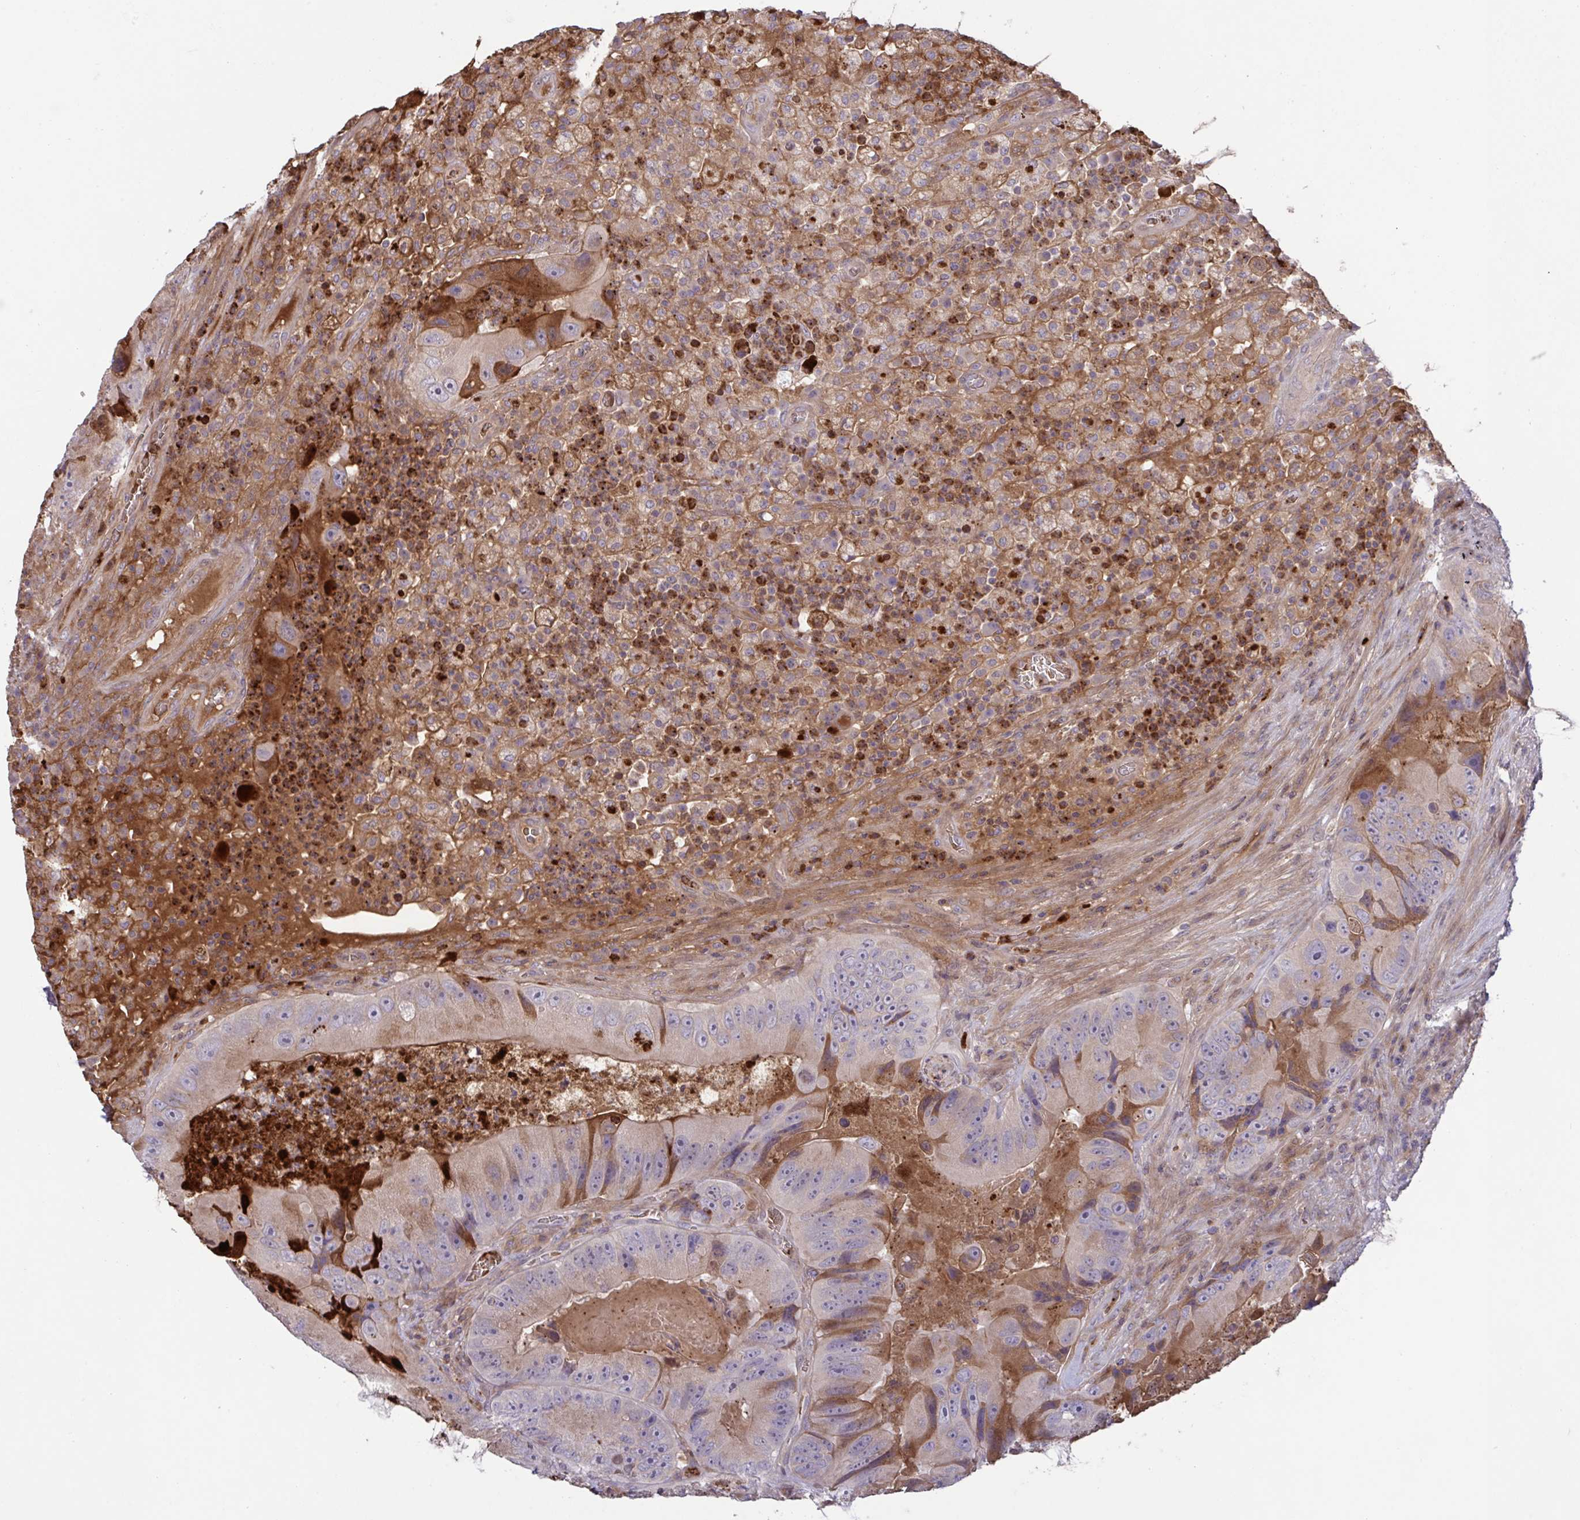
{"staining": {"intensity": "moderate", "quantity": "<25%", "location": "cytoplasmic/membranous"}, "tissue": "colorectal cancer", "cell_type": "Tumor cells", "image_type": "cancer", "snomed": [{"axis": "morphology", "description": "Adenocarcinoma, NOS"}, {"axis": "topography", "description": "Colon"}], "caption": "A micrograph of human adenocarcinoma (colorectal) stained for a protein demonstrates moderate cytoplasmic/membranous brown staining in tumor cells.", "gene": "IL1R1", "patient": {"sex": "female", "age": 86}}